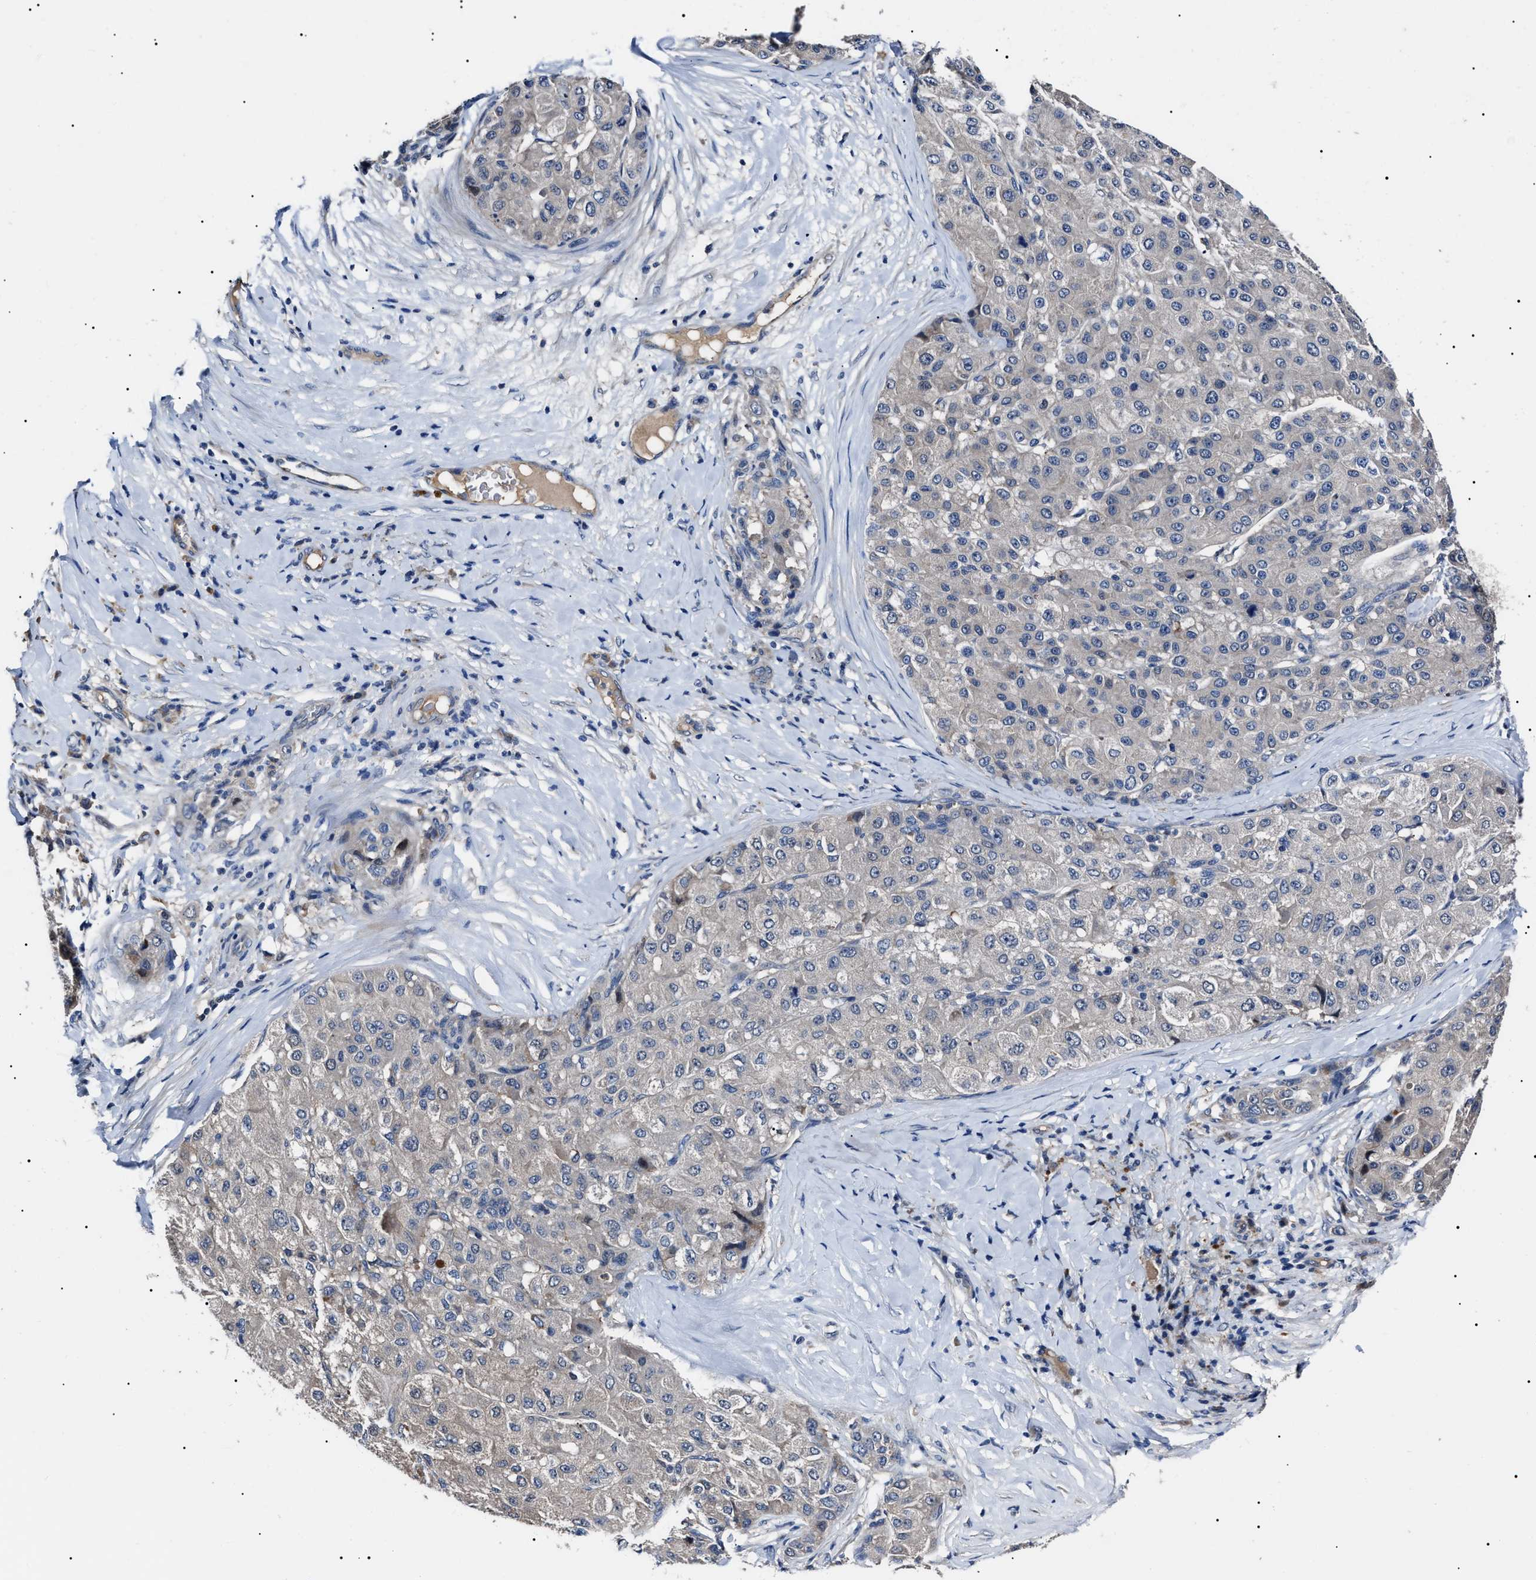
{"staining": {"intensity": "negative", "quantity": "none", "location": "none"}, "tissue": "liver cancer", "cell_type": "Tumor cells", "image_type": "cancer", "snomed": [{"axis": "morphology", "description": "Carcinoma, Hepatocellular, NOS"}, {"axis": "topography", "description": "Liver"}], "caption": "This is an immunohistochemistry (IHC) photomicrograph of liver cancer. There is no staining in tumor cells.", "gene": "IFT81", "patient": {"sex": "male", "age": 80}}